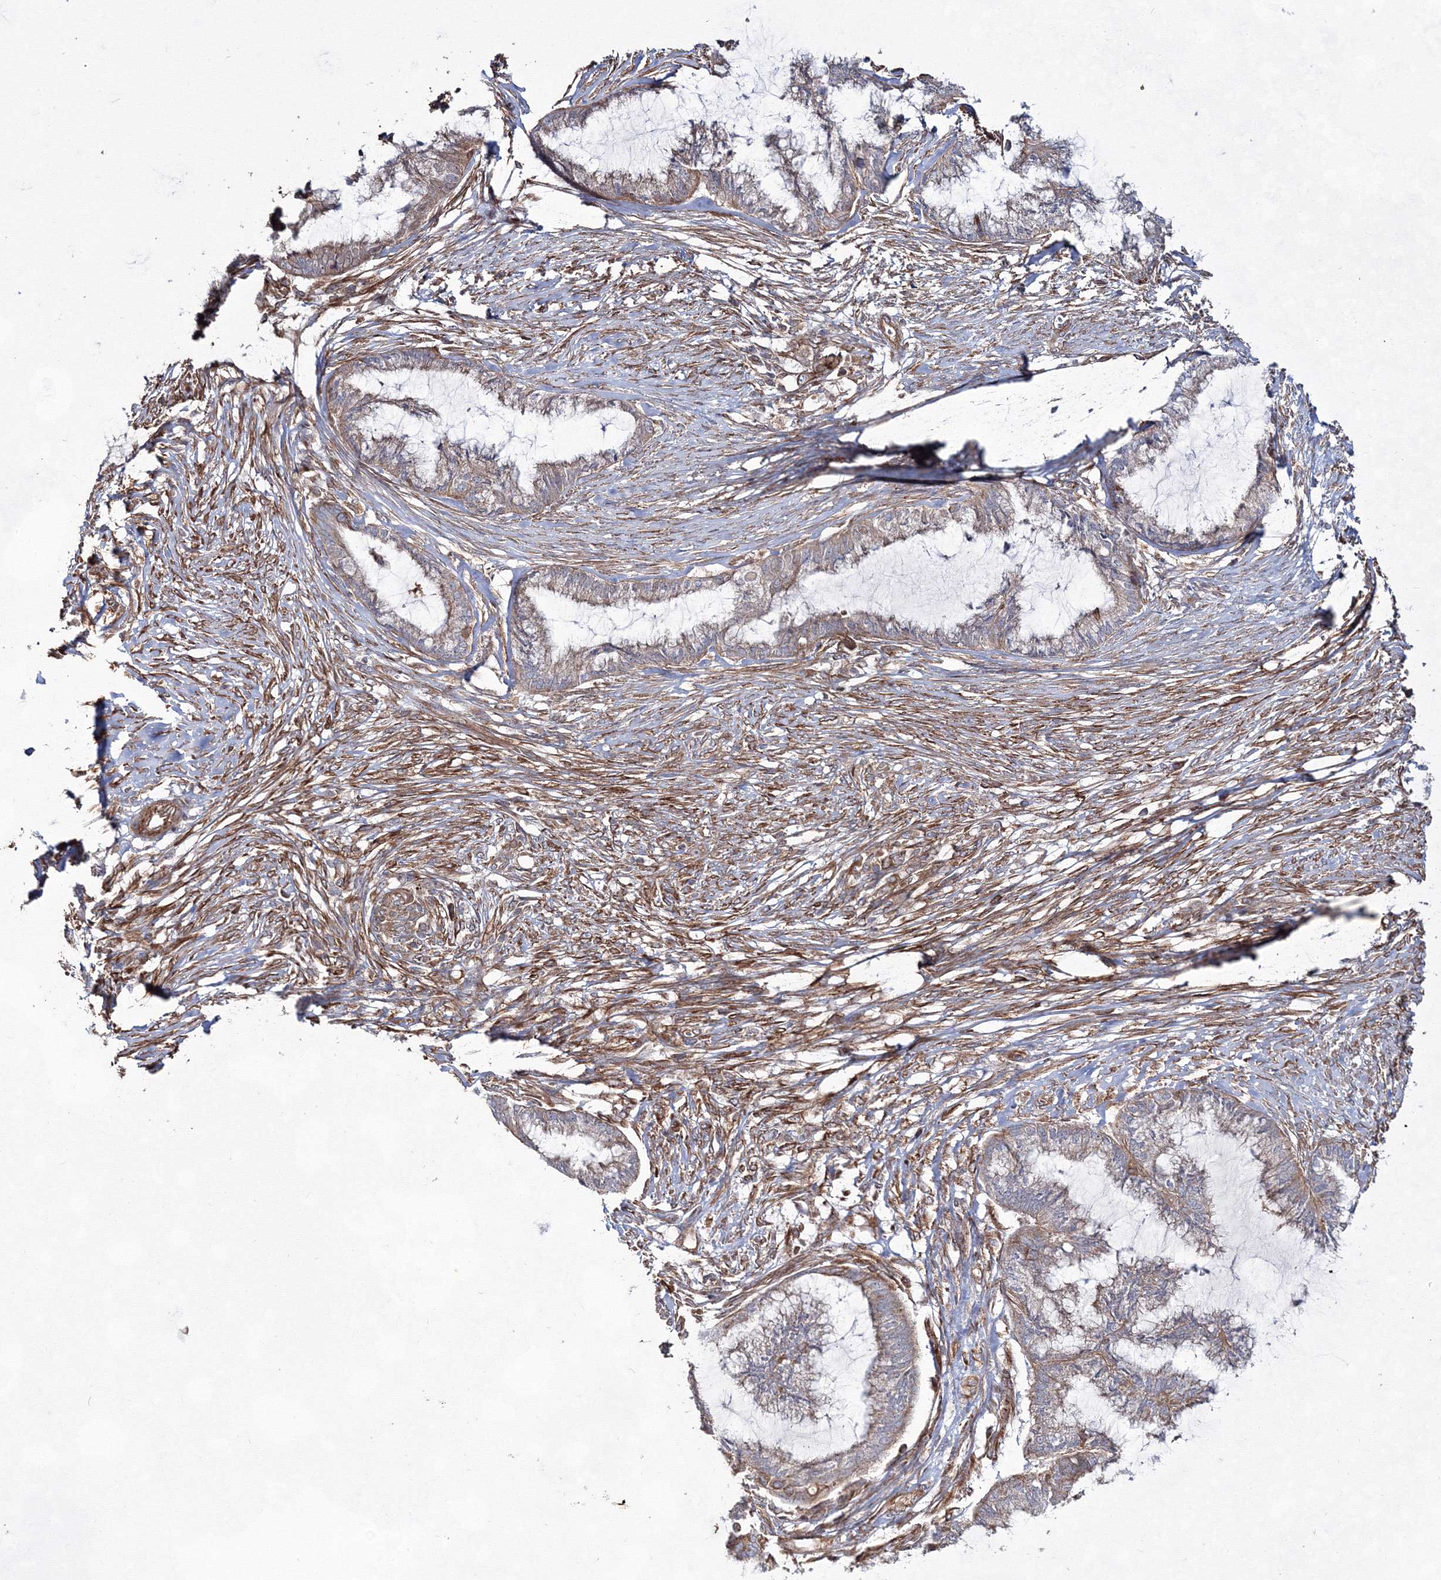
{"staining": {"intensity": "weak", "quantity": "25%-75%", "location": "cytoplasmic/membranous"}, "tissue": "endometrial cancer", "cell_type": "Tumor cells", "image_type": "cancer", "snomed": [{"axis": "morphology", "description": "Adenocarcinoma, NOS"}, {"axis": "topography", "description": "Endometrium"}], "caption": "Immunohistochemical staining of endometrial cancer shows low levels of weak cytoplasmic/membranous protein staining in about 25%-75% of tumor cells.", "gene": "EXOC6", "patient": {"sex": "female", "age": 86}}